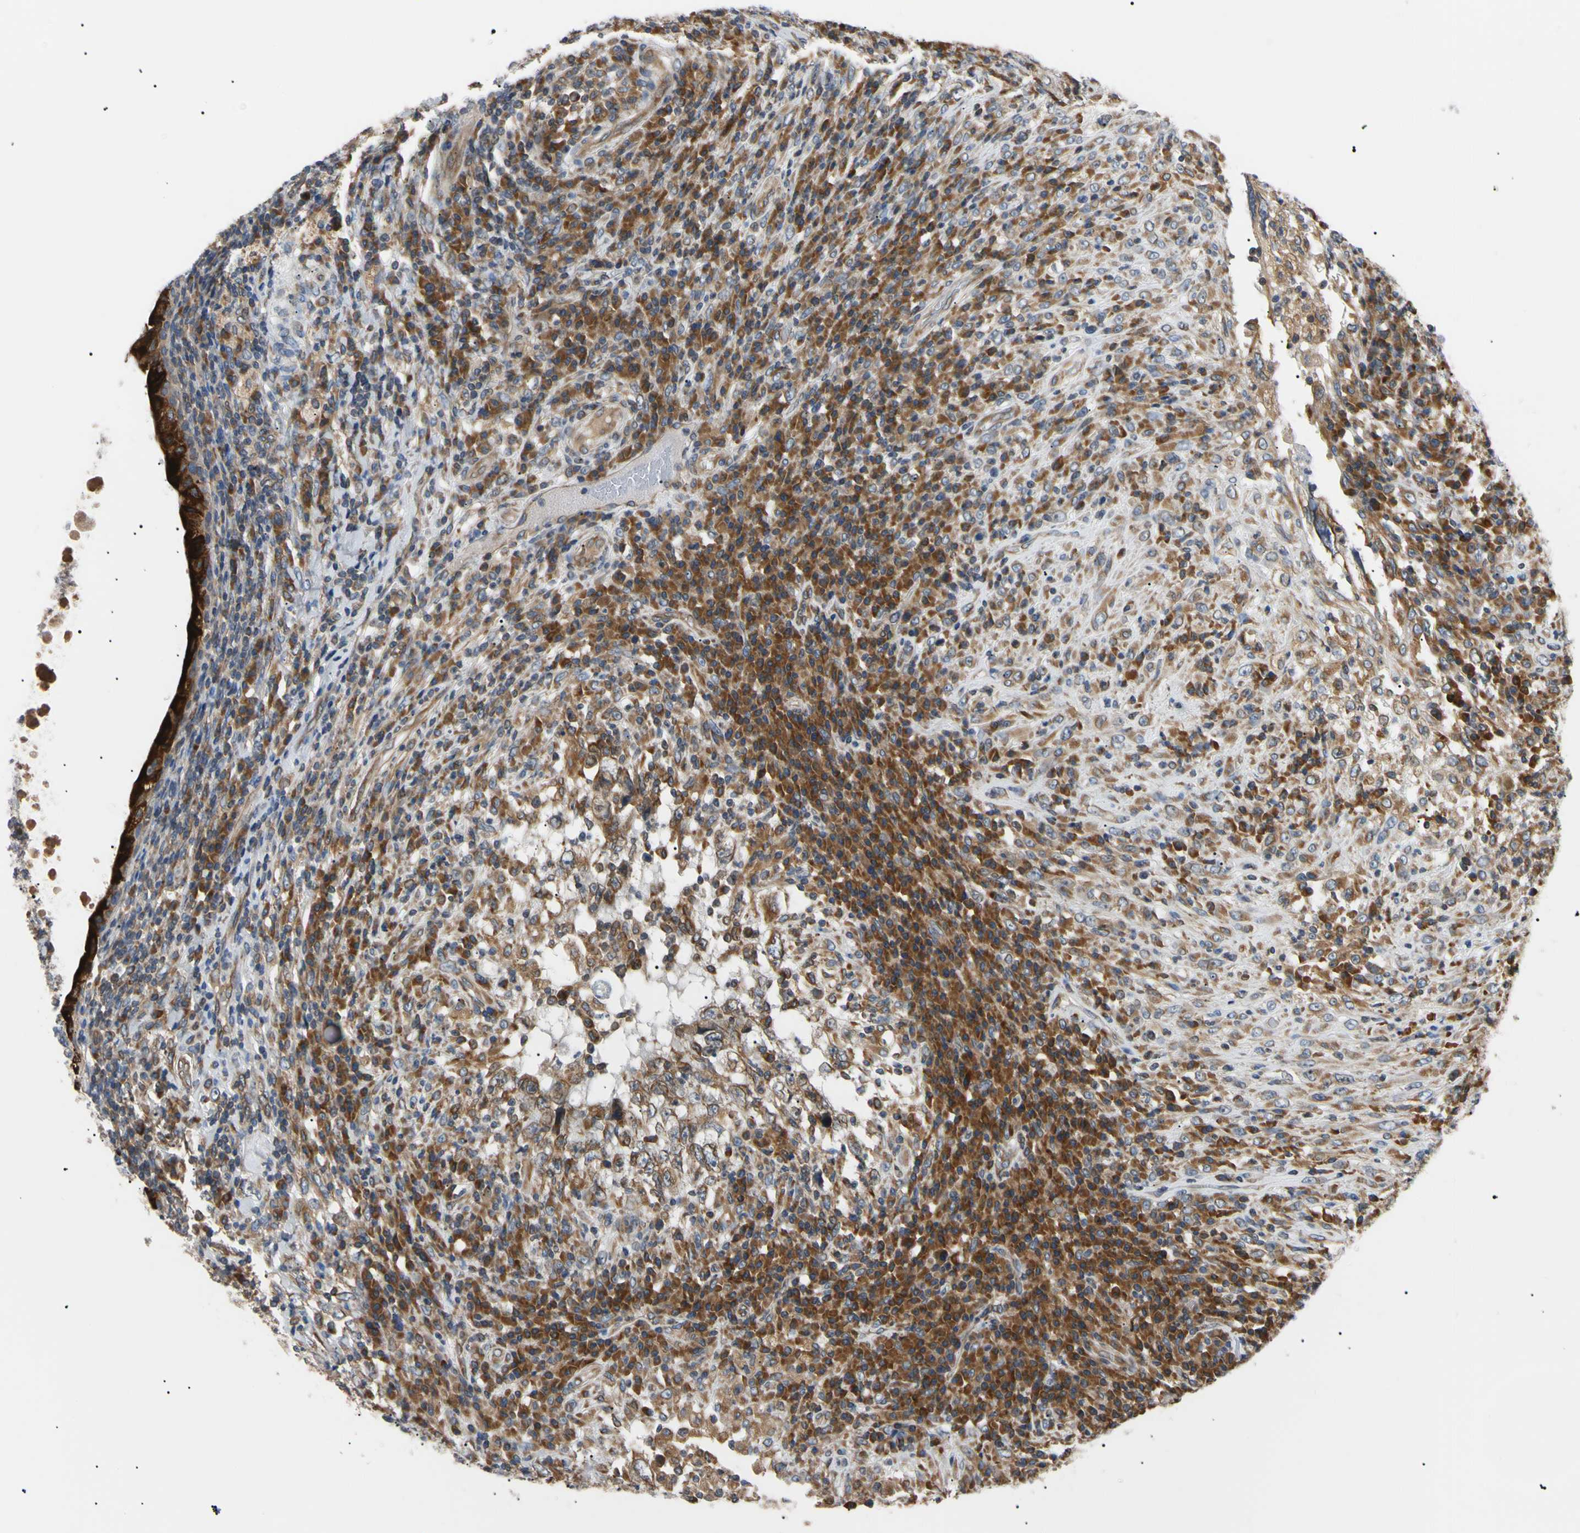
{"staining": {"intensity": "moderate", "quantity": ">75%", "location": "cytoplasmic/membranous"}, "tissue": "testis cancer", "cell_type": "Tumor cells", "image_type": "cancer", "snomed": [{"axis": "morphology", "description": "Necrosis, NOS"}, {"axis": "morphology", "description": "Carcinoma, Embryonal, NOS"}, {"axis": "topography", "description": "Testis"}], "caption": "IHC (DAB (3,3'-diaminobenzidine)) staining of human testis cancer demonstrates moderate cytoplasmic/membranous protein positivity in approximately >75% of tumor cells. (DAB IHC with brightfield microscopy, high magnification).", "gene": "VAPA", "patient": {"sex": "male", "age": 19}}